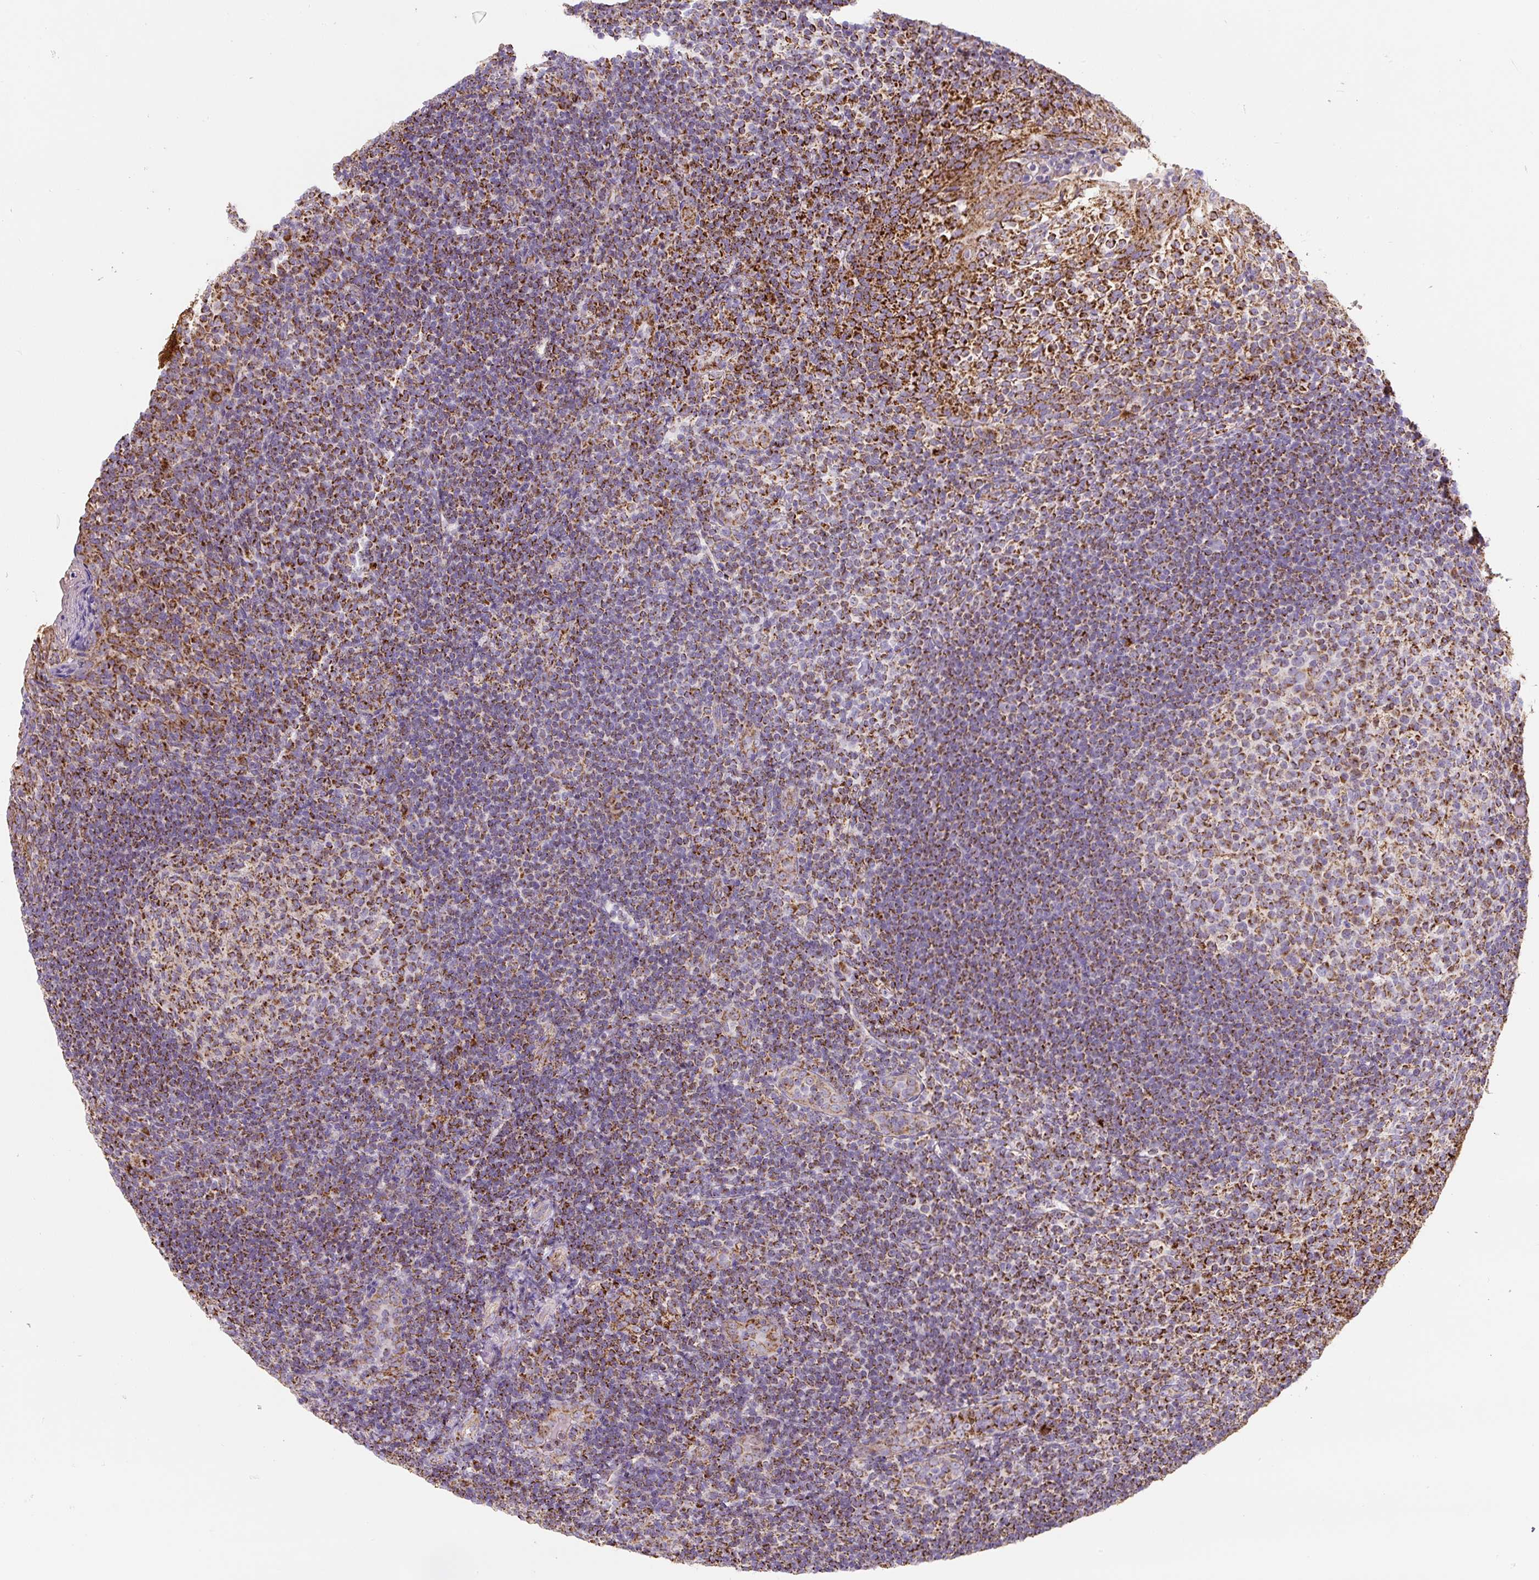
{"staining": {"intensity": "strong", "quantity": ">75%", "location": "cytoplasmic/membranous"}, "tissue": "tonsil", "cell_type": "Germinal center cells", "image_type": "normal", "snomed": [{"axis": "morphology", "description": "Normal tissue, NOS"}, {"axis": "topography", "description": "Tonsil"}], "caption": "The image shows staining of benign tonsil, revealing strong cytoplasmic/membranous protein positivity (brown color) within germinal center cells.", "gene": "MT", "patient": {"sex": "female", "age": 10}}